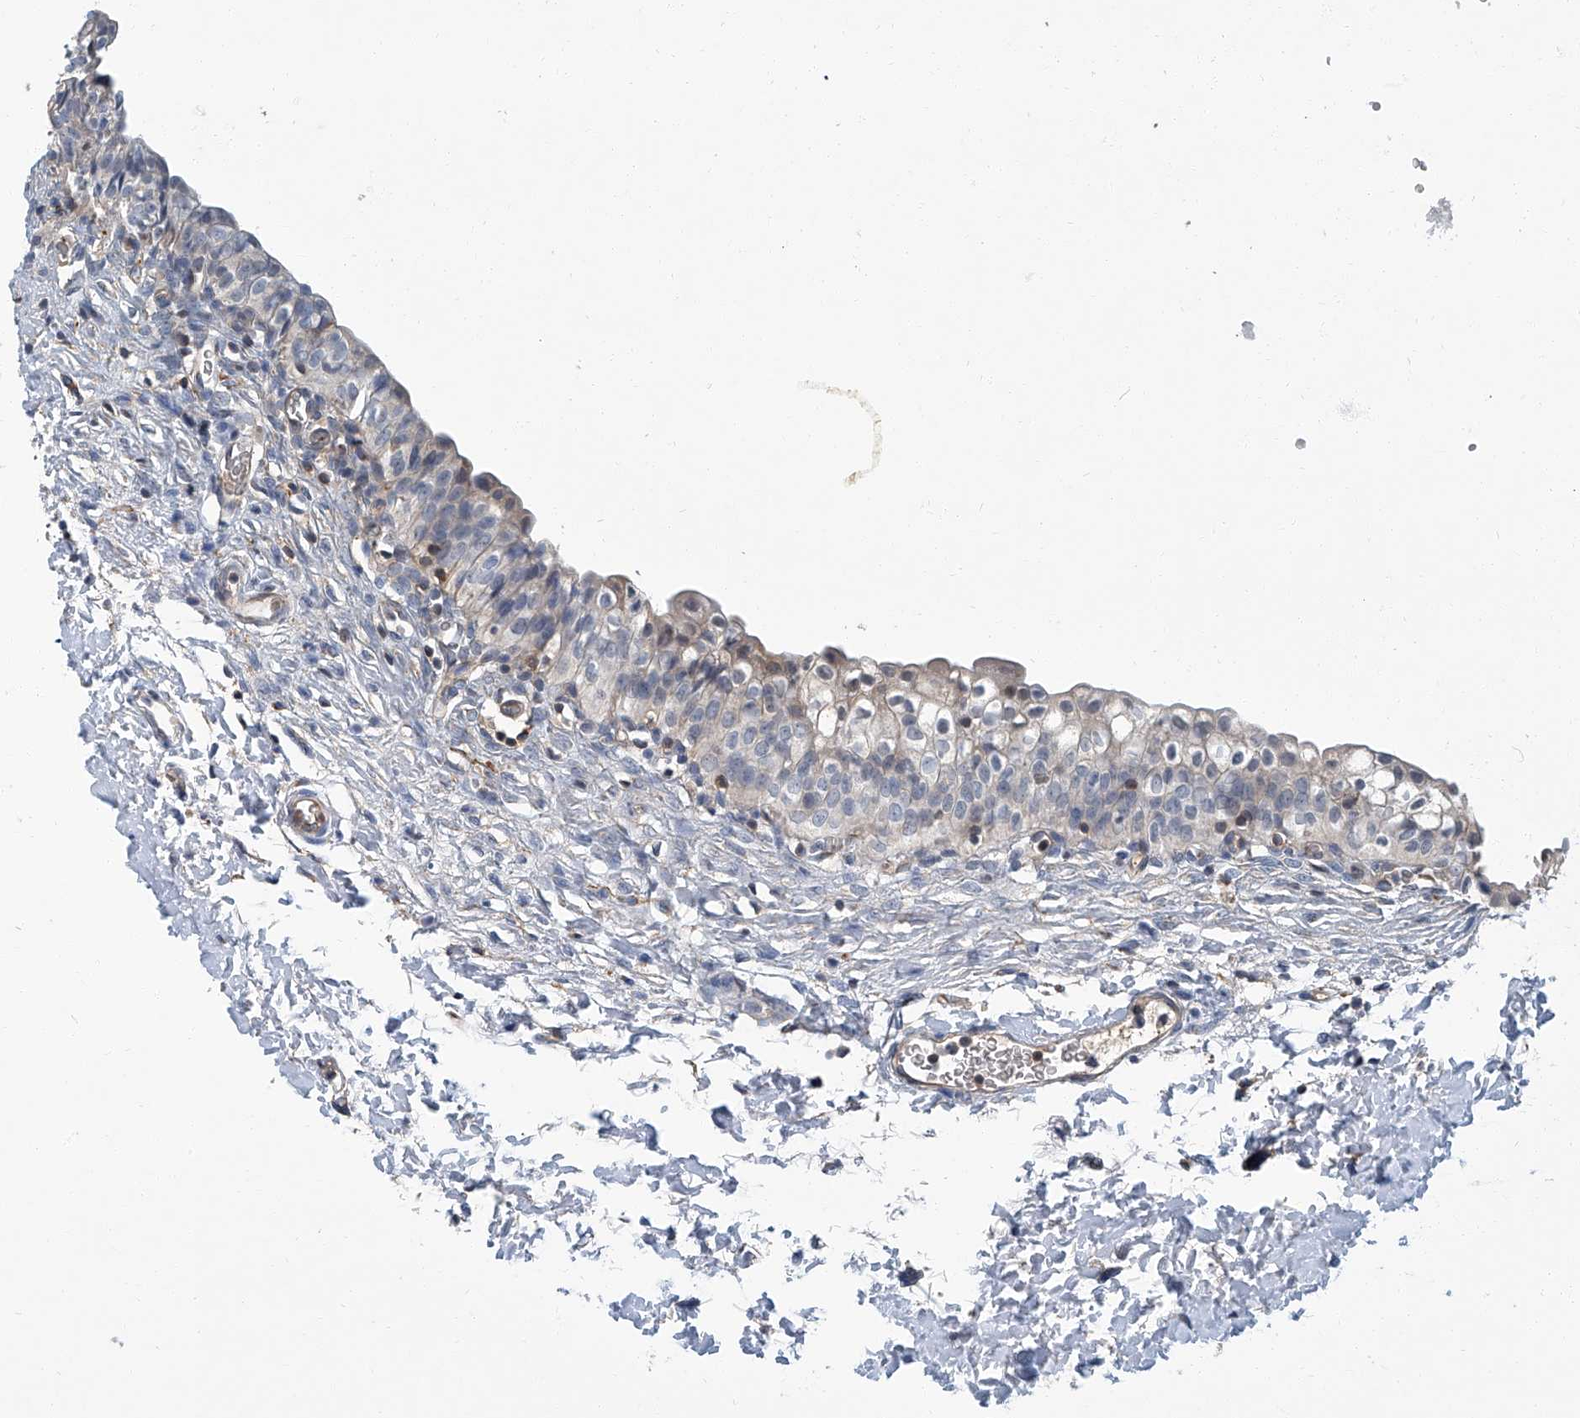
{"staining": {"intensity": "weak", "quantity": "<25%", "location": "cytoplasmic/membranous"}, "tissue": "urinary bladder", "cell_type": "Urothelial cells", "image_type": "normal", "snomed": [{"axis": "morphology", "description": "Normal tissue, NOS"}, {"axis": "topography", "description": "Urinary bladder"}], "caption": "This is an IHC image of benign human urinary bladder. There is no staining in urothelial cells.", "gene": "PSMB10", "patient": {"sex": "male", "age": 55}}